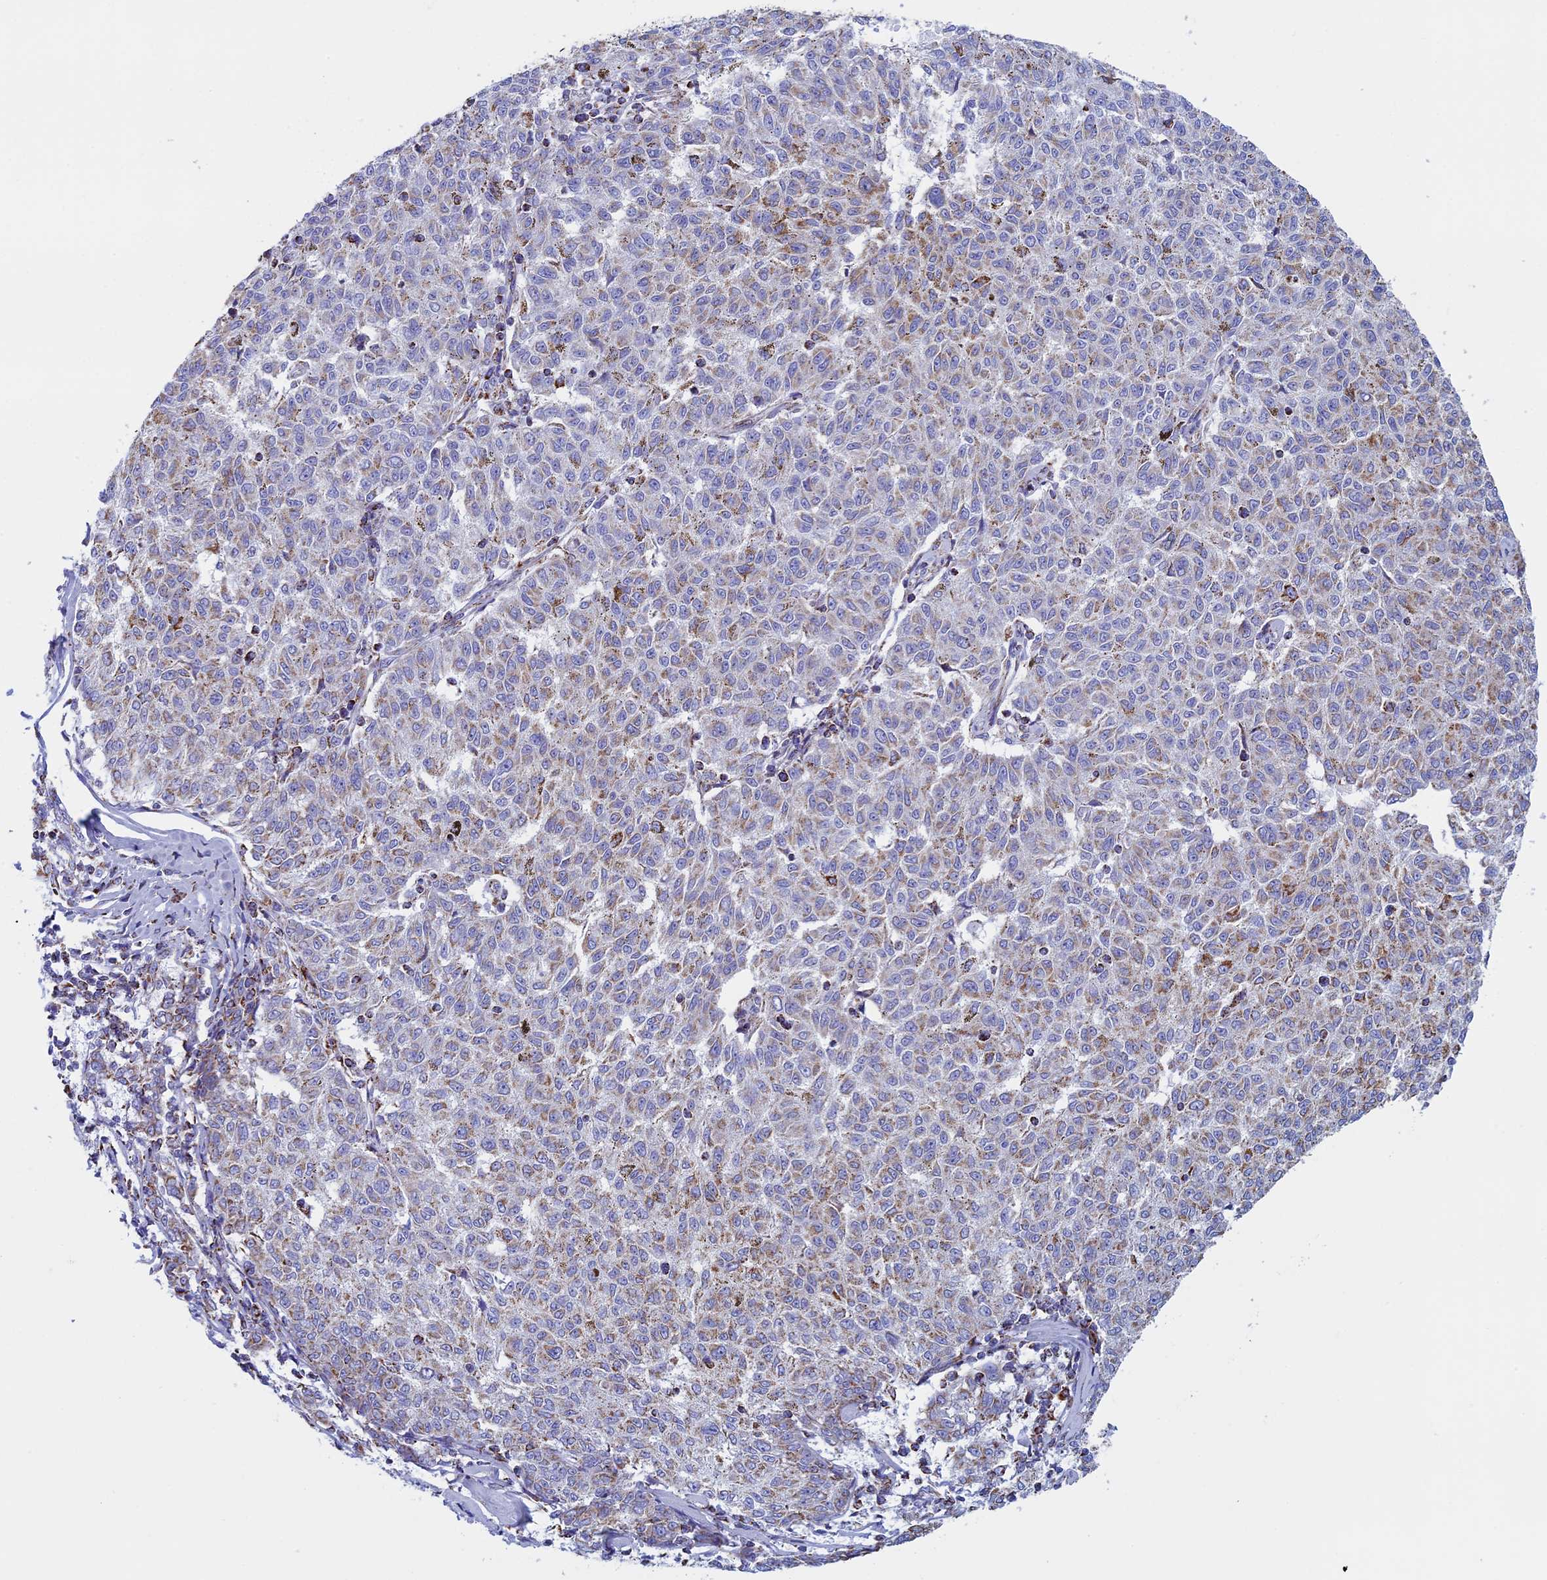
{"staining": {"intensity": "weak", "quantity": "25%-75%", "location": "cytoplasmic/membranous"}, "tissue": "melanoma", "cell_type": "Tumor cells", "image_type": "cancer", "snomed": [{"axis": "morphology", "description": "Malignant melanoma, NOS"}, {"axis": "topography", "description": "Skin"}], "caption": "IHC of malignant melanoma displays low levels of weak cytoplasmic/membranous staining in approximately 25%-75% of tumor cells.", "gene": "UQCRFS1", "patient": {"sex": "female", "age": 72}}